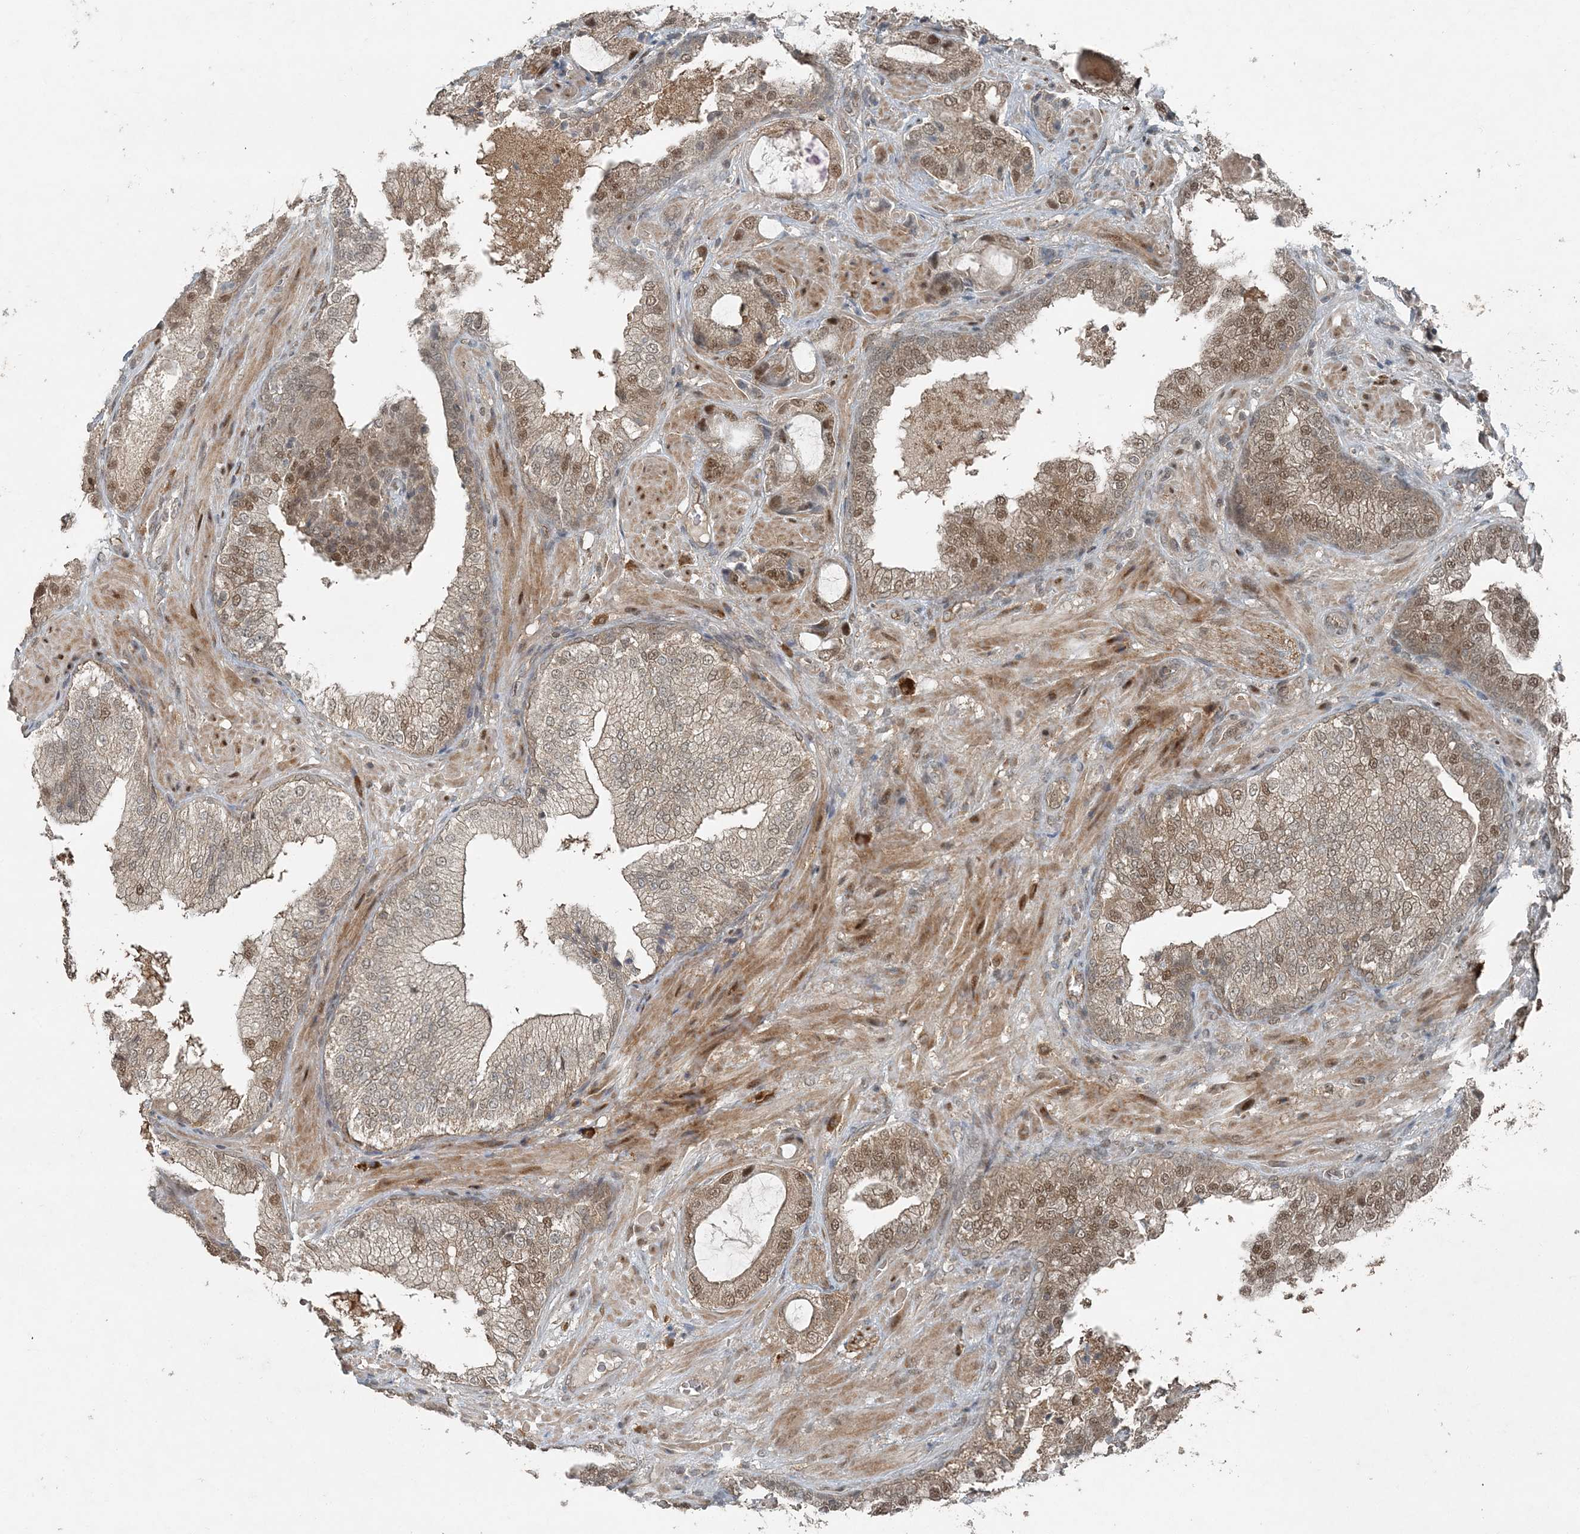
{"staining": {"intensity": "moderate", "quantity": ">75%", "location": "cytoplasmic/membranous,nuclear"}, "tissue": "prostate cancer", "cell_type": "Tumor cells", "image_type": "cancer", "snomed": [{"axis": "morphology", "description": "Normal tissue, NOS"}, {"axis": "morphology", "description": "Adenocarcinoma, High grade"}, {"axis": "topography", "description": "Prostate"}, {"axis": "topography", "description": "Peripheral nerve tissue"}], "caption": "DAB immunohistochemical staining of adenocarcinoma (high-grade) (prostate) displays moderate cytoplasmic/membranous and nuclear protein positivity in about >75% of tumor cells. (DAB (3,3'-diaminobenzidine) IHC, brown staining for protein, blue staining for nuclei).", "gene": "COPS7B", "patient": {"sex": "male", "age": 59}}